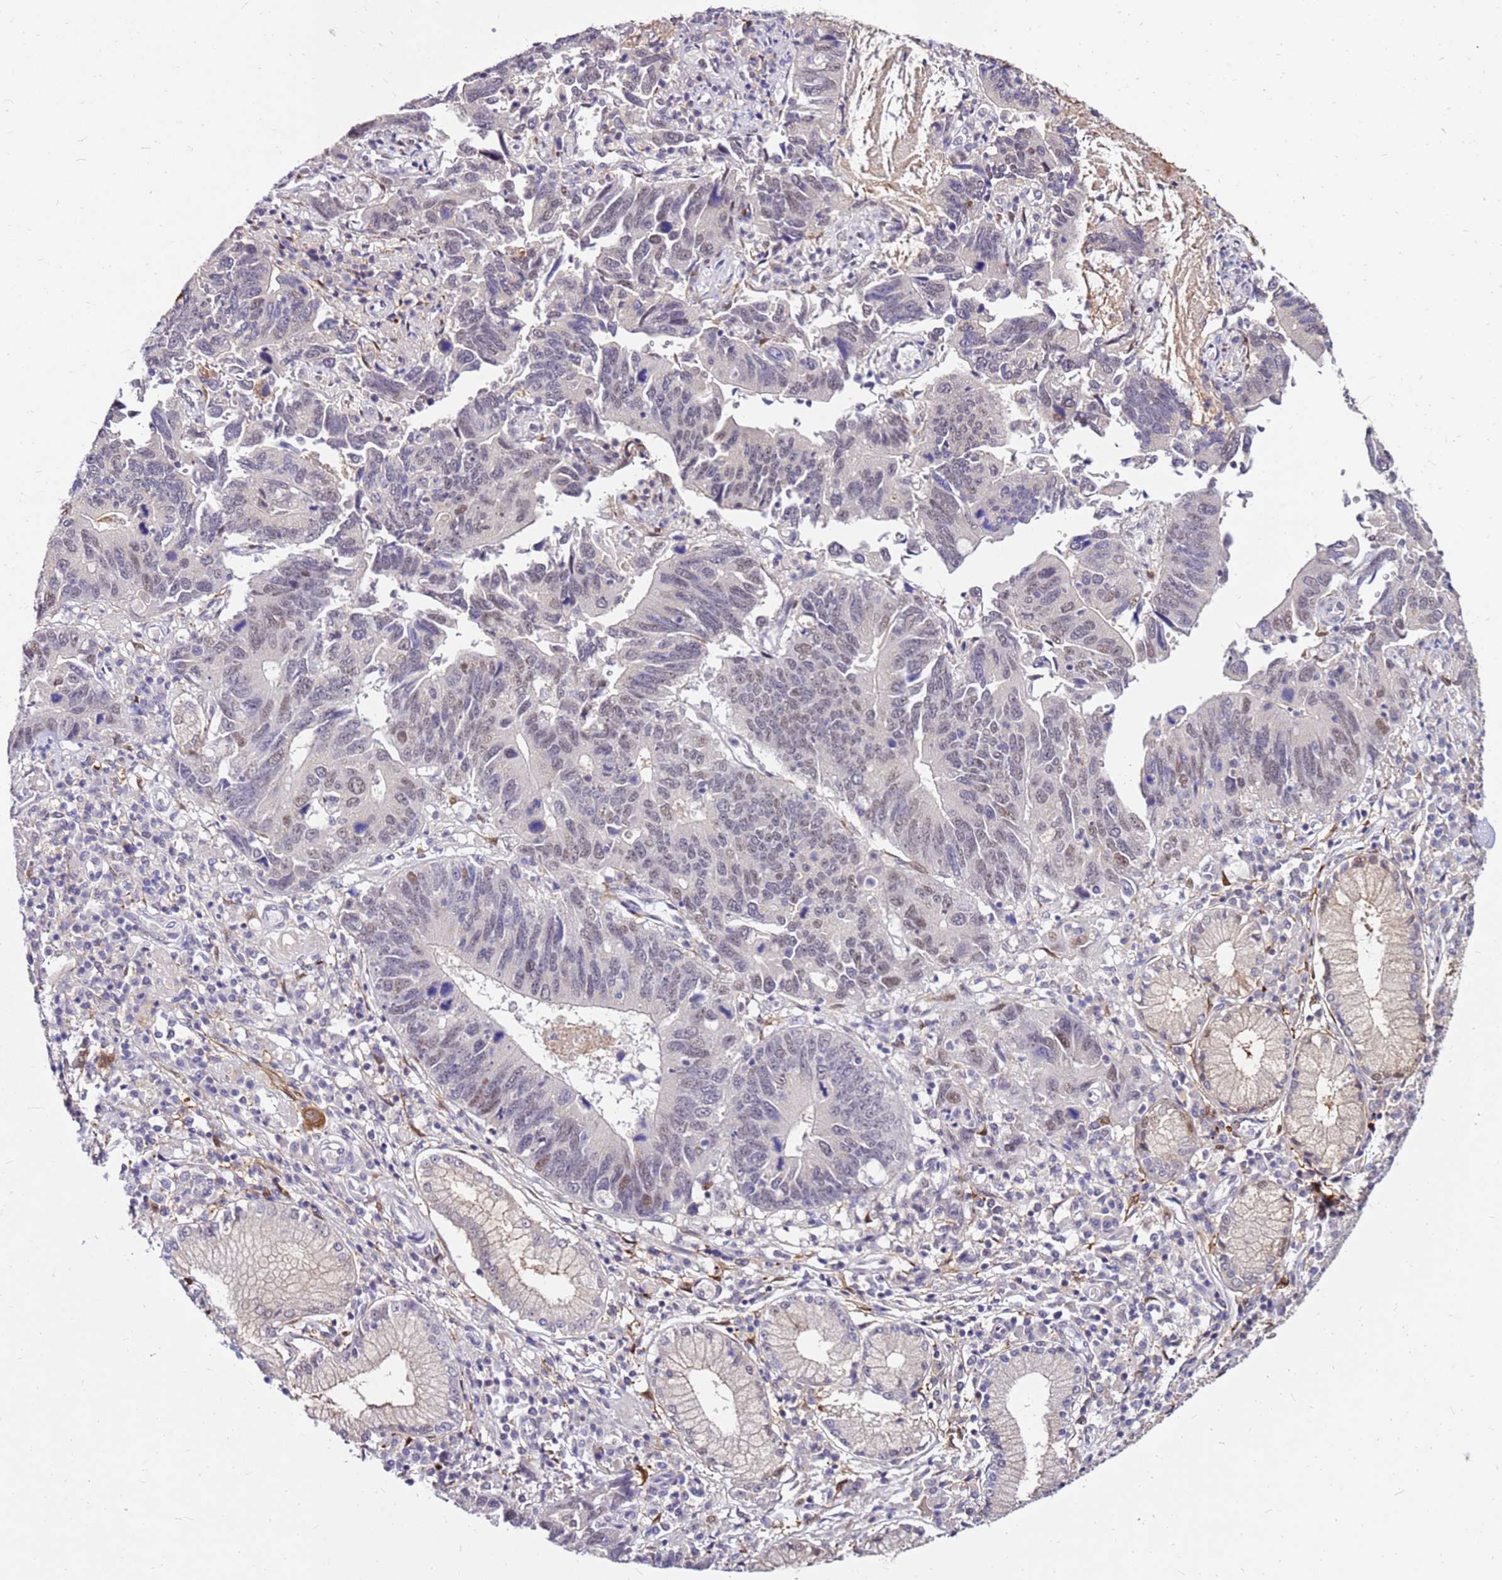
{"staining": {"intensity": "weak", "quantity": "<25%", "location": "nuclear"}, "tissue": "stomach cancer", "cell_type": "Tumor cells", "image_type": "cancer", "snomed": [{"axis": "morphology", "description": "Adenocarcinoma, NOS"}, {"axis": "topography", "description": "Stomach"}], "caption": "Protein analysis of stomach cancer (adenocarcinoma) shows no significant expression in tumor cells.", "gene": "ALDH1A3", "patient": {"sex": "male", "age": 59}}